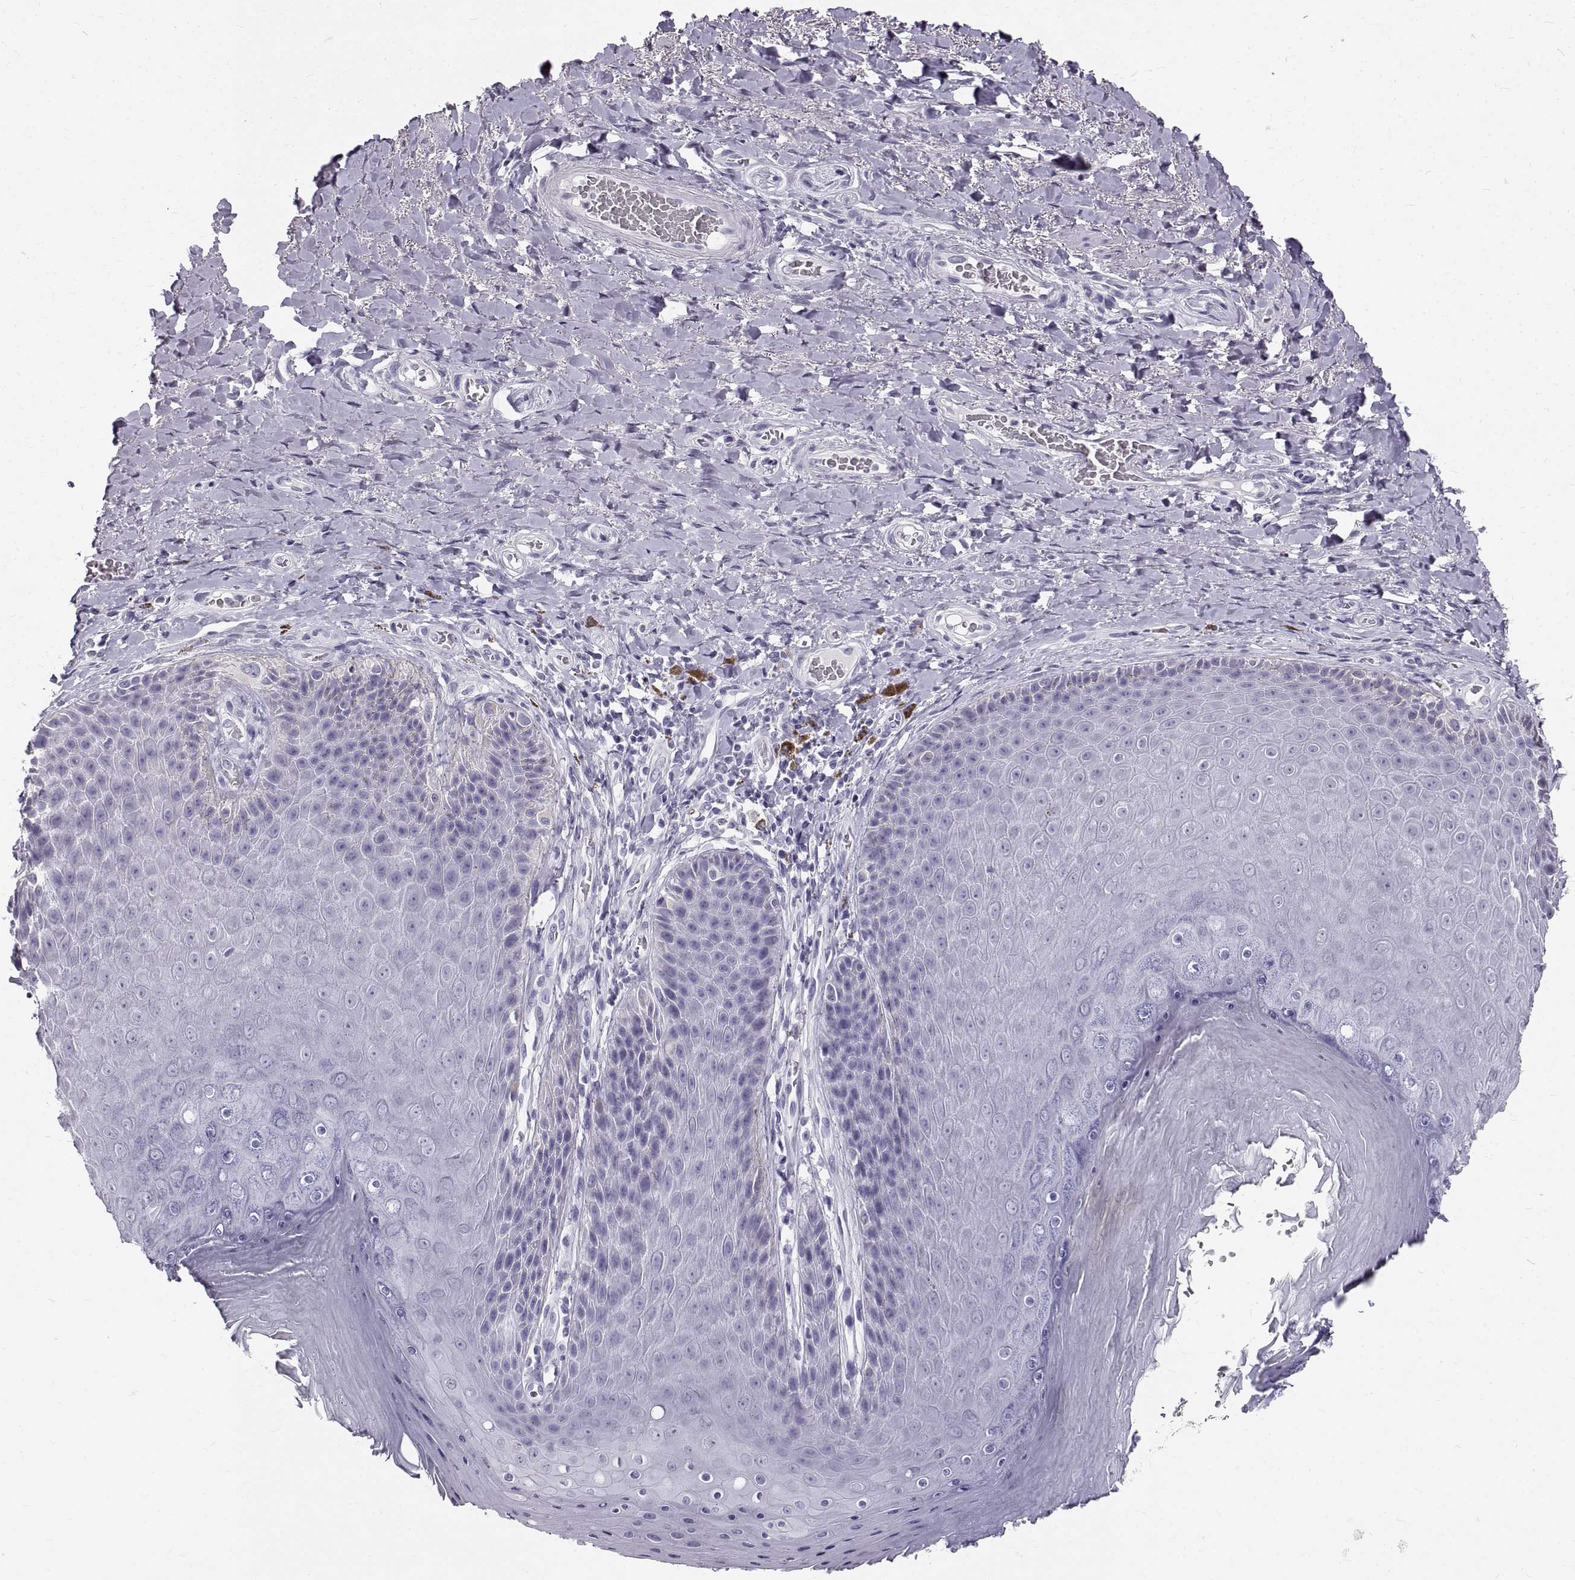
{"staining": {"intensity": "negative", "quantity": "none", "location": "none"}, "tissue": "skin", "cell_type": "Epidermal cells", "image_type": "normal", "snomed": [{"axis": "morphology", "description": "Normal tissue, NOS"}, {"axis": "topography", "description": "Skeletal muscle"}, {"axis": "topography", "description": "Anal"}, {"axis": "topography", "description": "Peripheral nerve tissue"}], "caption": "Skin was stained to show a protein in brown. There is no significant positivity in epidermal cells. (DAB (3,3'-diaminobenzidine) IHC visualized using brightfield microscopy, high magnification).", "gene": "GNG12", "patient": {"sex": "male", "age": 53}}